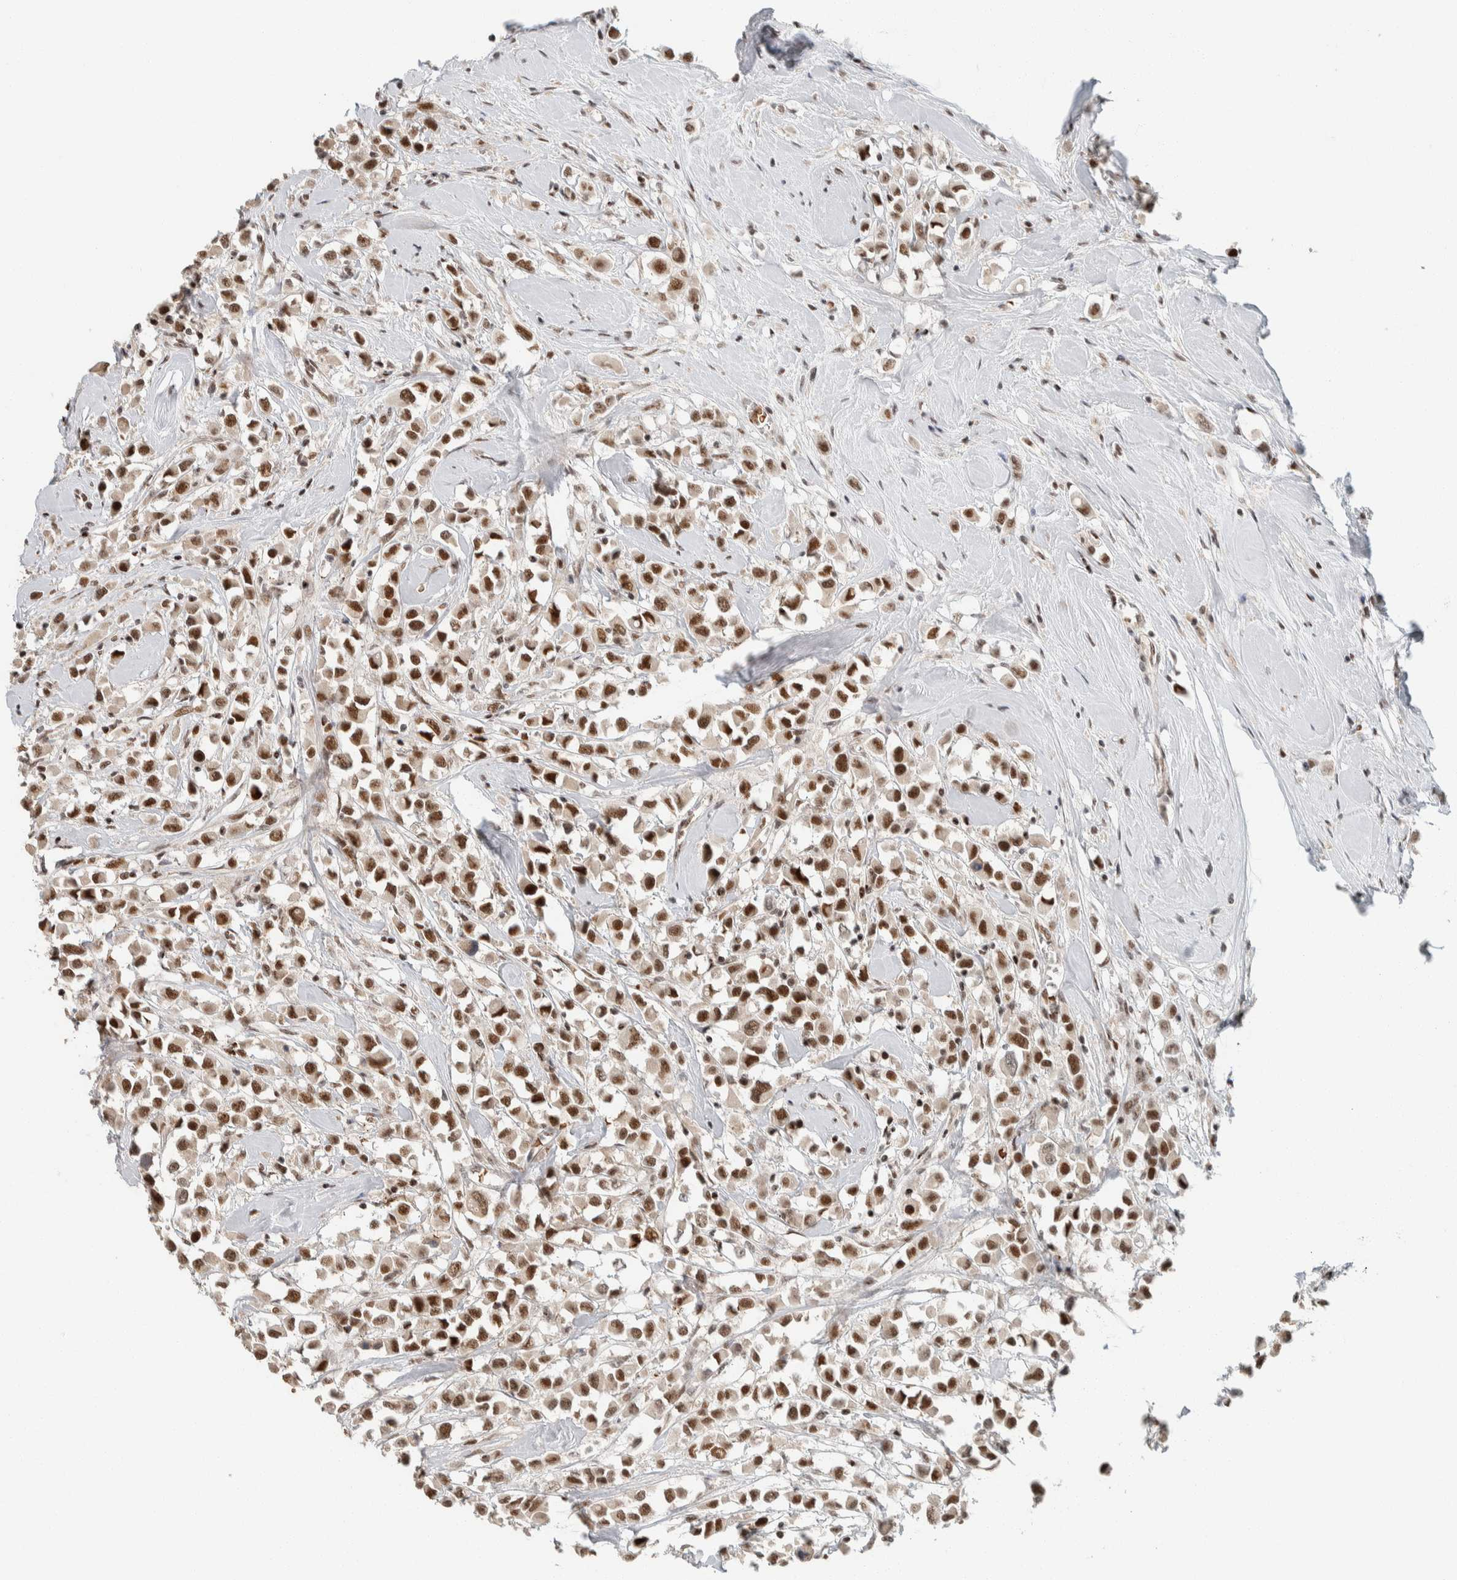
{"staining": {"intensity": "strong", "quantity": ">75%", "location": "nuclear"}, "tissue": "breast cancer", "cell_type": "Tumor cells", "image_type": "cancer", "snomed": [{"axis": "morphology", "description": "Duct carcinoma"}, {"axis": "topography", "description": "Breast"}], "caption": "This micrograph displays breast intraductal carcinoma stained with IHC to label a protein in brown. The nuclear of tumor cells show strong positivity for the protein. Nuclei are counter-stained blue.", "gene": "ZBTB2", "patient": {"sex": "female", "age": 61}}